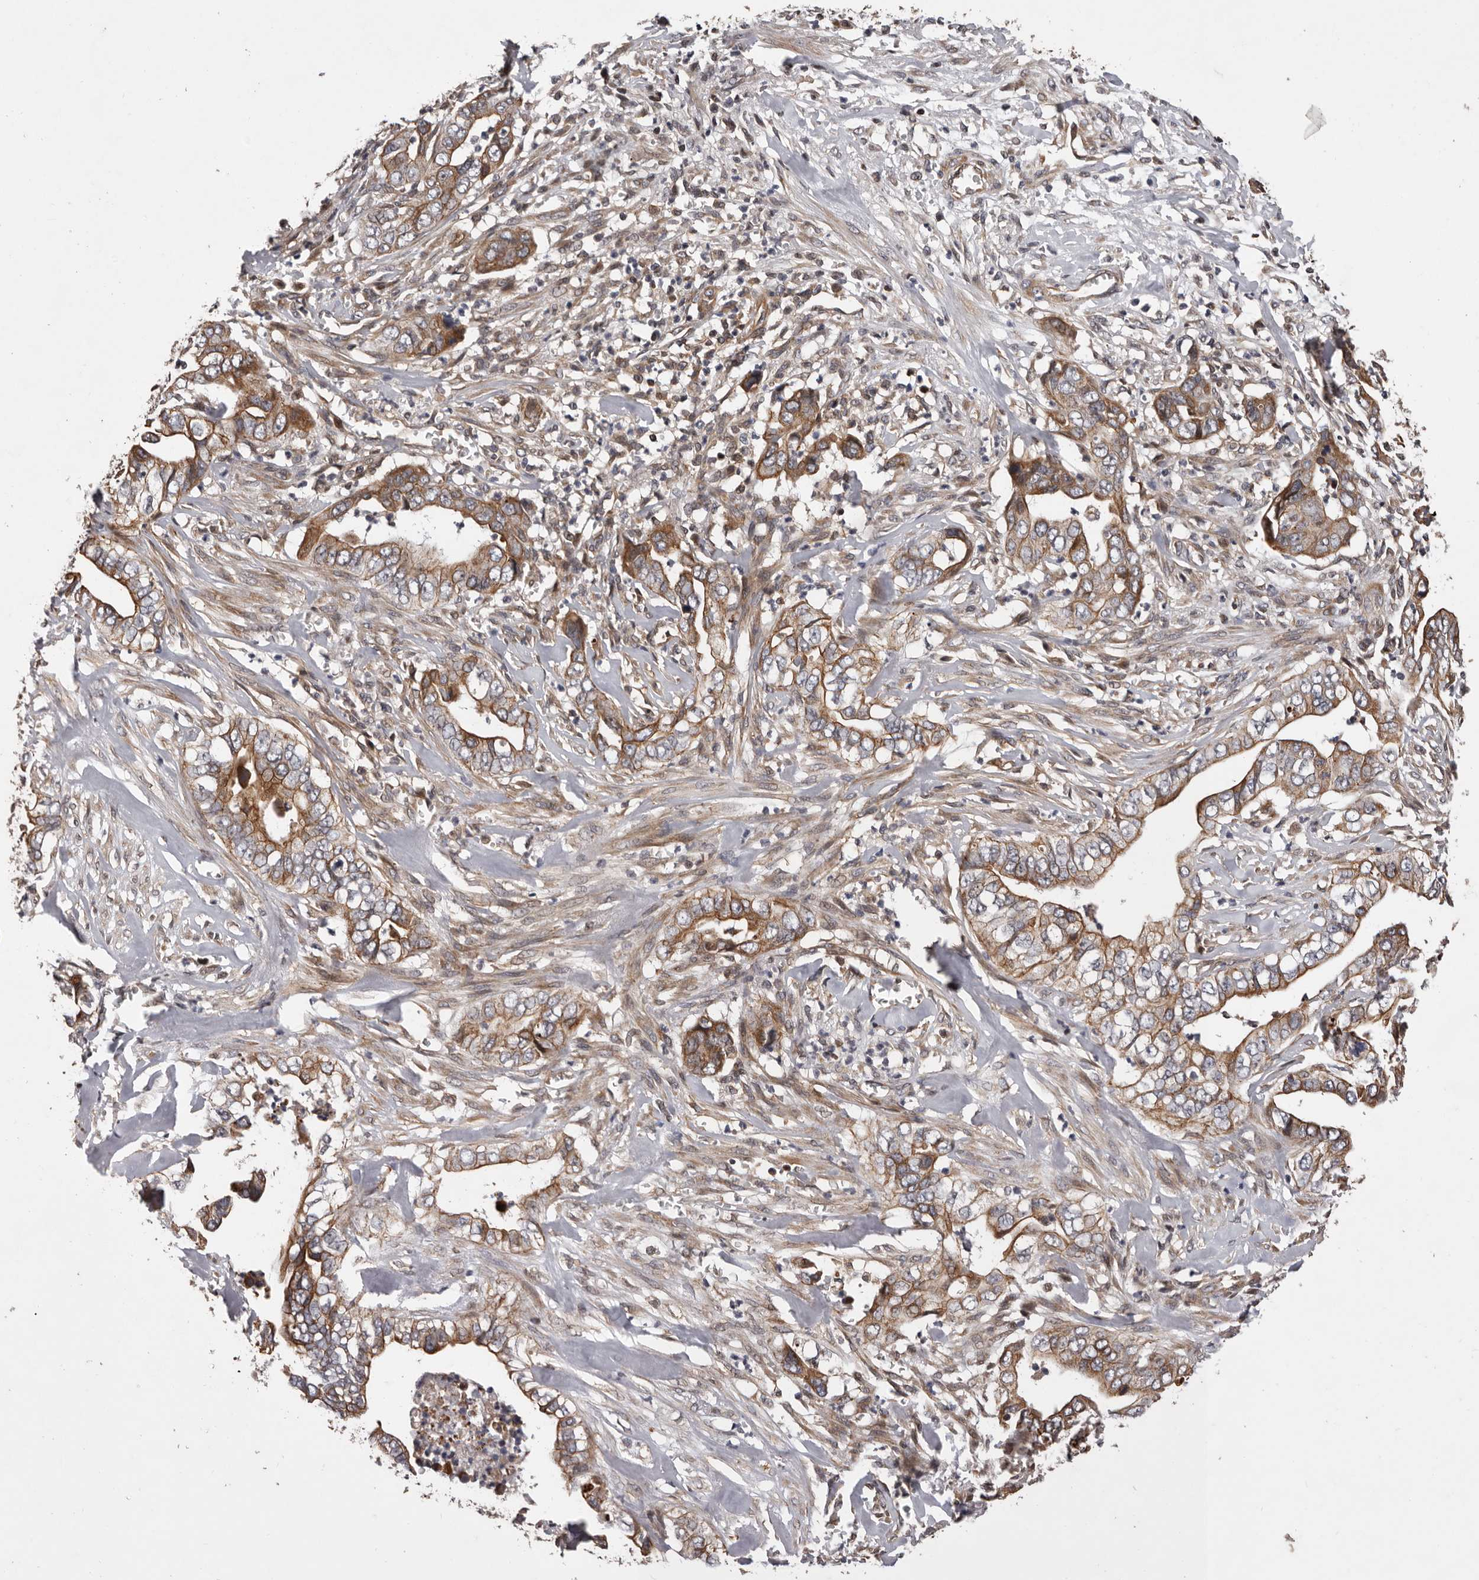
{"staining": {"intensity": "moderate", "quantity": ">75%", "location": "cytoplasmic/membranous"}, "tissue": "liver cancer", "cell_type": "Tumor cells", "image_type": "cancer", "snomed": [{"axis": "morphology", "description": "Cholangiocarcinoma"}, {"axis": "topography", "description": "Liver"}], "caption": "The histopathology image exhibits immunohistochemical staining of liver cholangiocarcinoma. There is moderate cytoplasmic/membranous expression is appreciated in about >75% of tumor cells. (DAB IHC, brown staining for protein, blue staining for nuclei).", "gene": "GADD45B", "patient": {"sex": "female", "age": 79}}